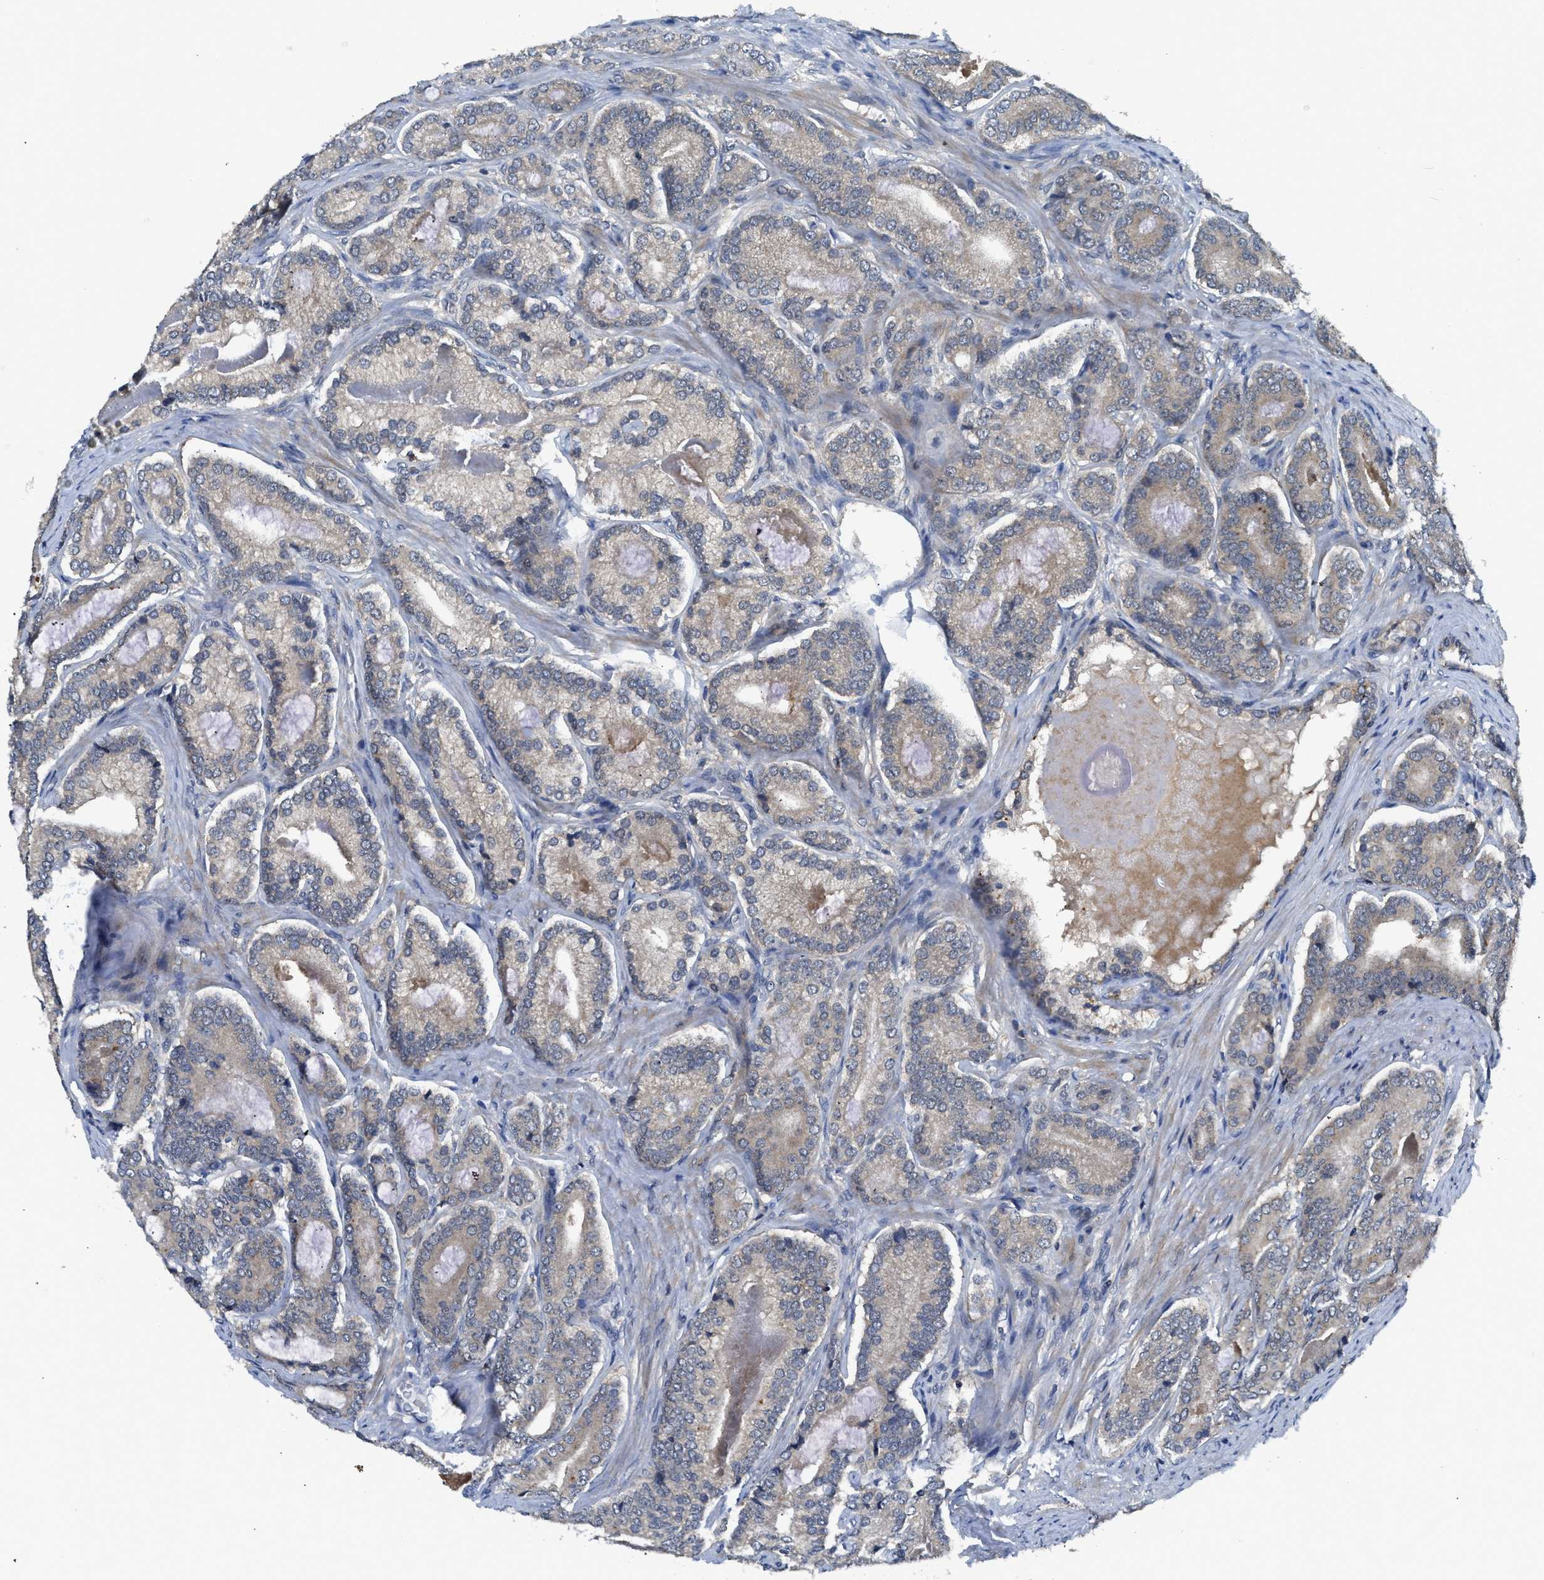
{"staining": {"intensity": "weak", "quantity": ">75%", "location": "cytoplasmic/membranous"}, "tissue": "prostate cancer", "cell_type": "Tumor cells", "image_type": "cancer", "snomed": [{"axis": "morphology", "description": "Adenocarcinoma, High grade"}, {"axis": "topography", "description": "Prostate"}], "caption": "Immunohistochemical staining of prostate cancer demonstrates low levels of weak cytoplasmic/membranous protein staining in approximately >75% of tumor cells.", "gene": "PDE7A", "patient": {"sex": "male", "age": 60}}